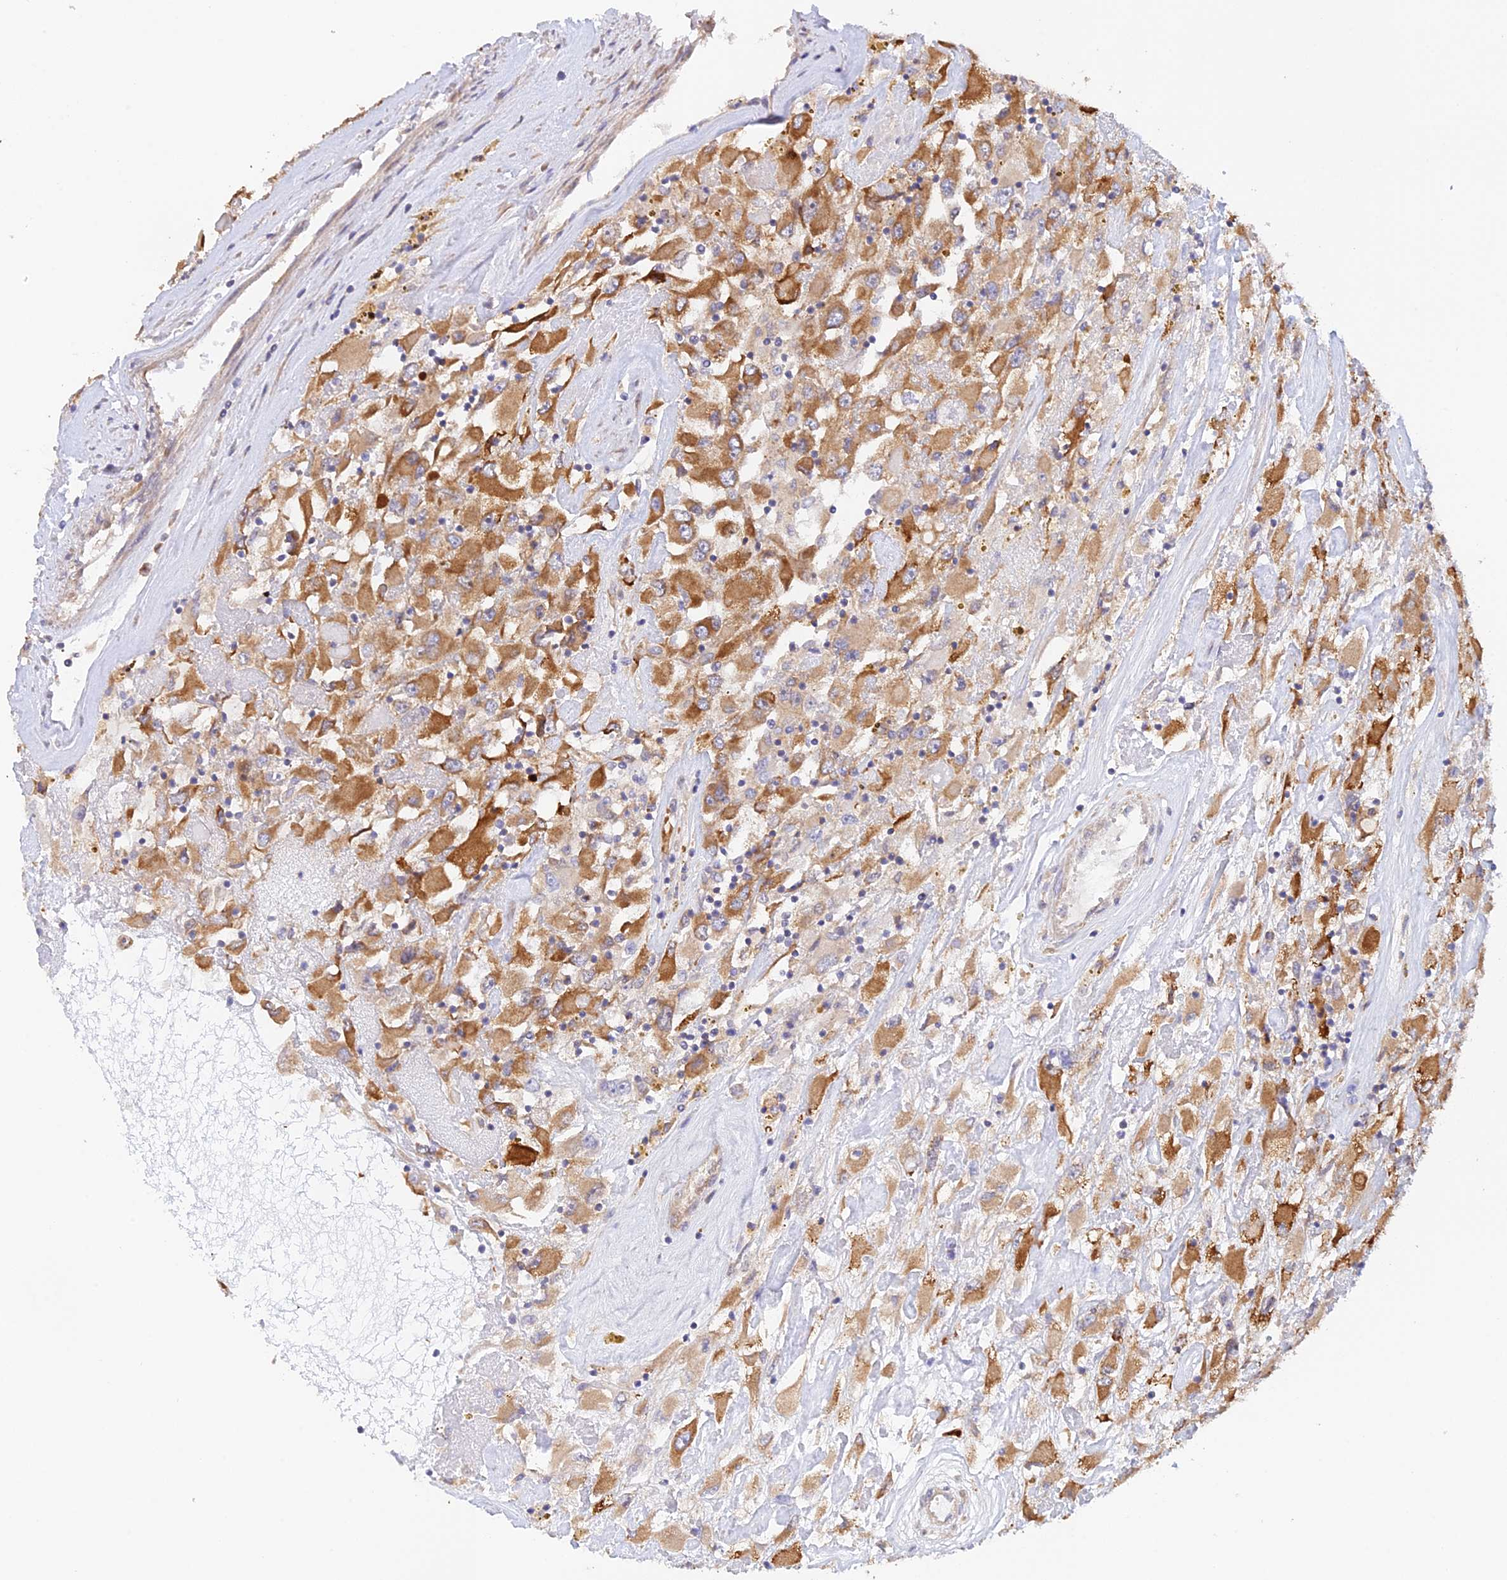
{"staining": {"intensity": "moderate", "quantity": ">75%", "location": "cytoplasmic/membranous"}, "tissue": "renal cancer", "cell_type": "Tumor cells", "image_type": "cancer", "snomed": [{"axis": "morphology", "description": "Adenocarcinoma, NOS"}, {"axis": "topography", "description": "Kidney"}], "caption": "Brown immunohistochemical staining in human adenocarcinoma (renal) shows moderate cytoplasmic/membranous expression in approximately >75% of tumor cells. (Brightfield microscopy of DAB IHC at high magnification).", "gene": "MYO9A", "patient": {"sex": "female", "age": 52}}